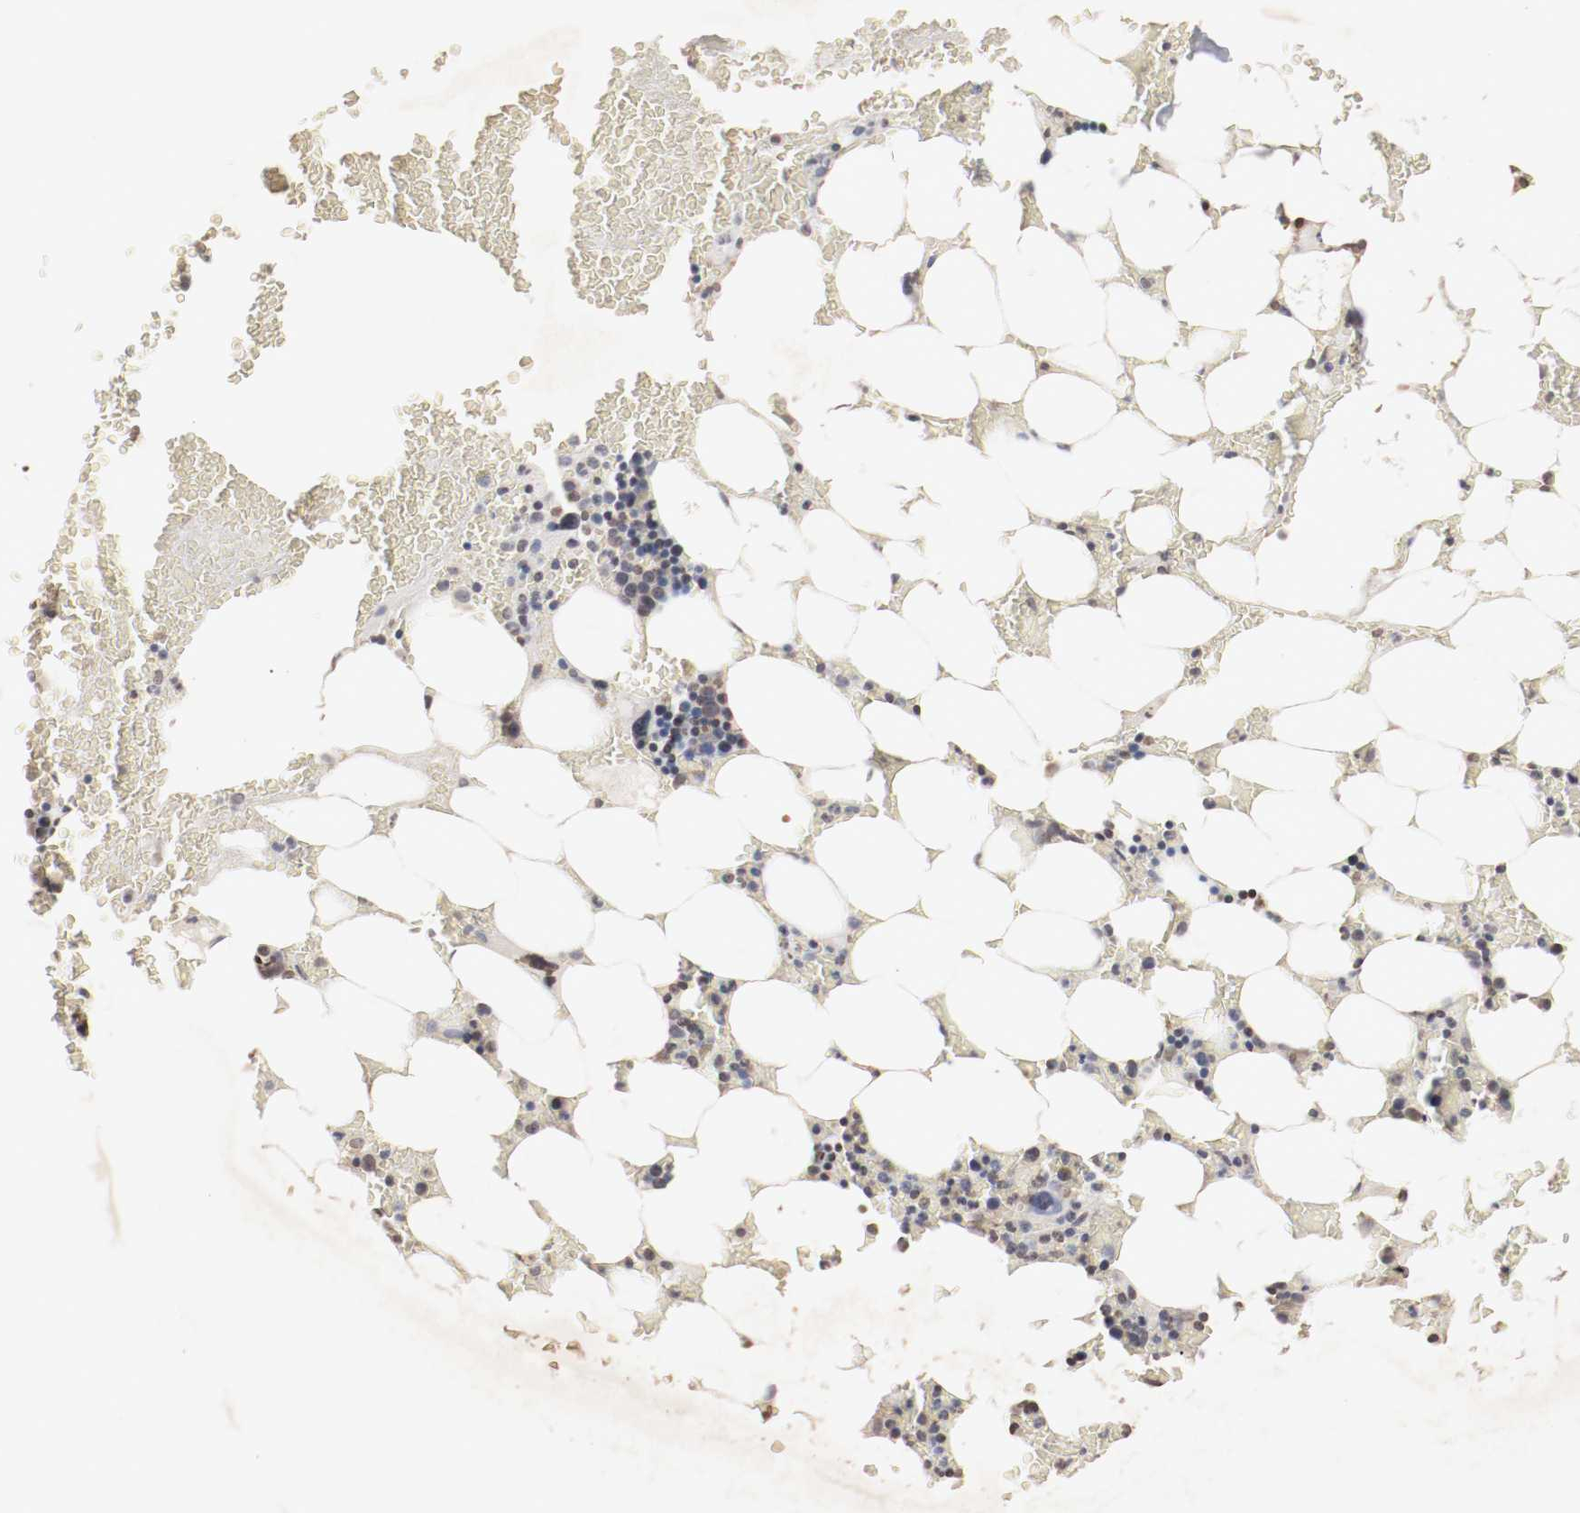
{"staining": {"intensity": "moderate", "quantity": "<25%", "location": "nuclear"}, "tissue": "bone marrow", "cell_type": "Hematopoietic cells", "image_type": "normal", "snomed": [{"axis": "morphology", "description": "Normal tissue, NOS"}, {"axis": "topography", "description": "Bone marrow"}], "caption": "Unremarkable bone marrow was stained to show a protein in brown. There is low levels of moderate nuclear positivity in approximately <25% of hematopoietic cells. Using DAB (brown) and hematoxylin (blue) stains, captured at high magnification using brightfield microscopy.", "gene": "WASL", "patient": {"sex": "female", "age": 73}}